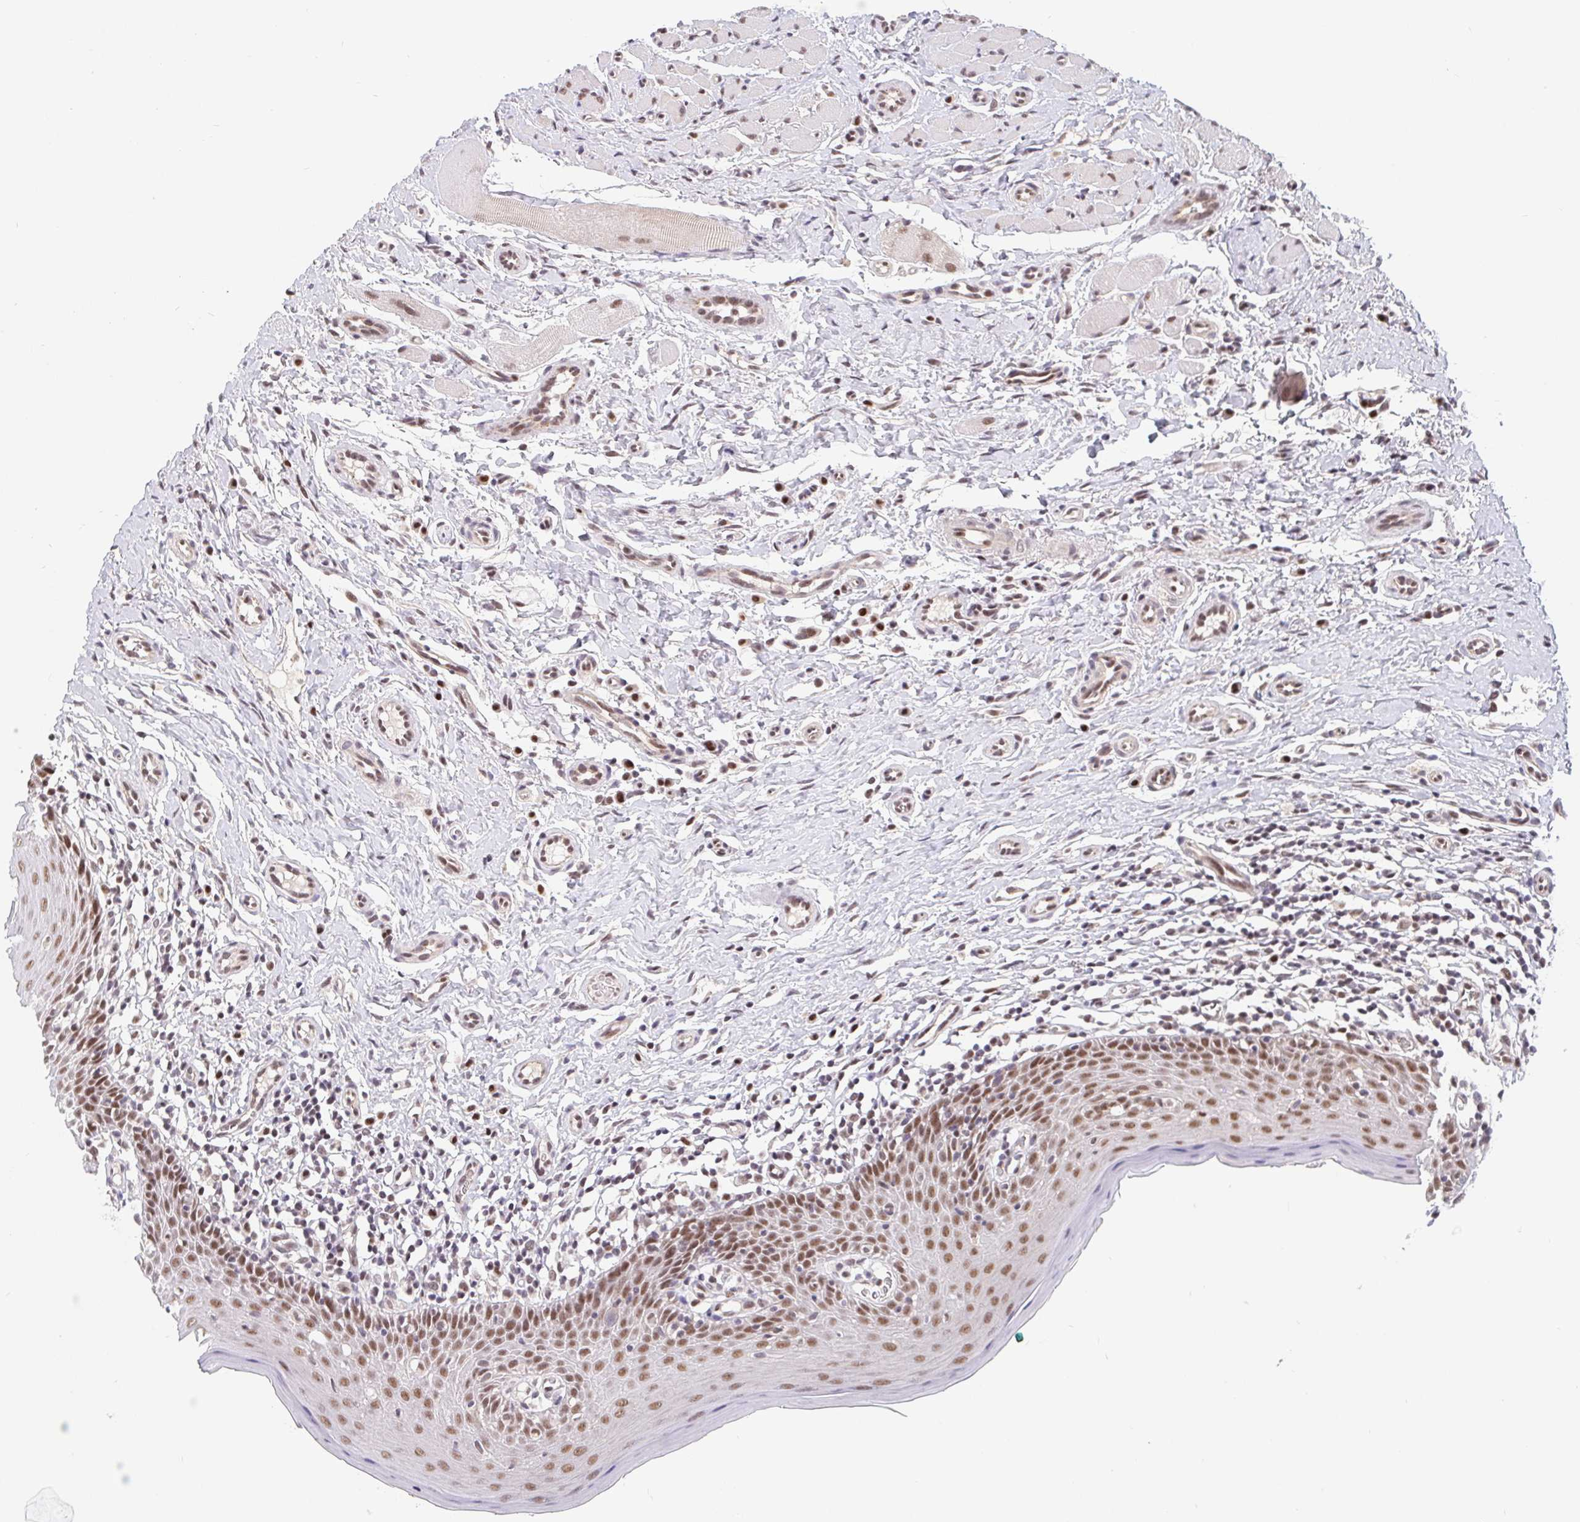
{"staining": {"intensity": "moderate", "quantity": ">75%", "location": "nuclear"}, "tissue": "oral mucosa", "cell_type": "Squamous epithelial cells", "image_type": "normal", "snomed": [{"axis": "morphology", "description": "Normal tissue, NOS"}, {"axis": "topography", "description": "Oral tissue"}, {"axis": "topography", "description": "Tounge, NOS"}], "caption": "Moderate nuclear expression is present in approximately >75% of squamous epithelial cells in benign oral mucosa. Nuclei are stained in blue.", "gene": "POU2F1", "patient": {"sex": "female", "age": 58}}